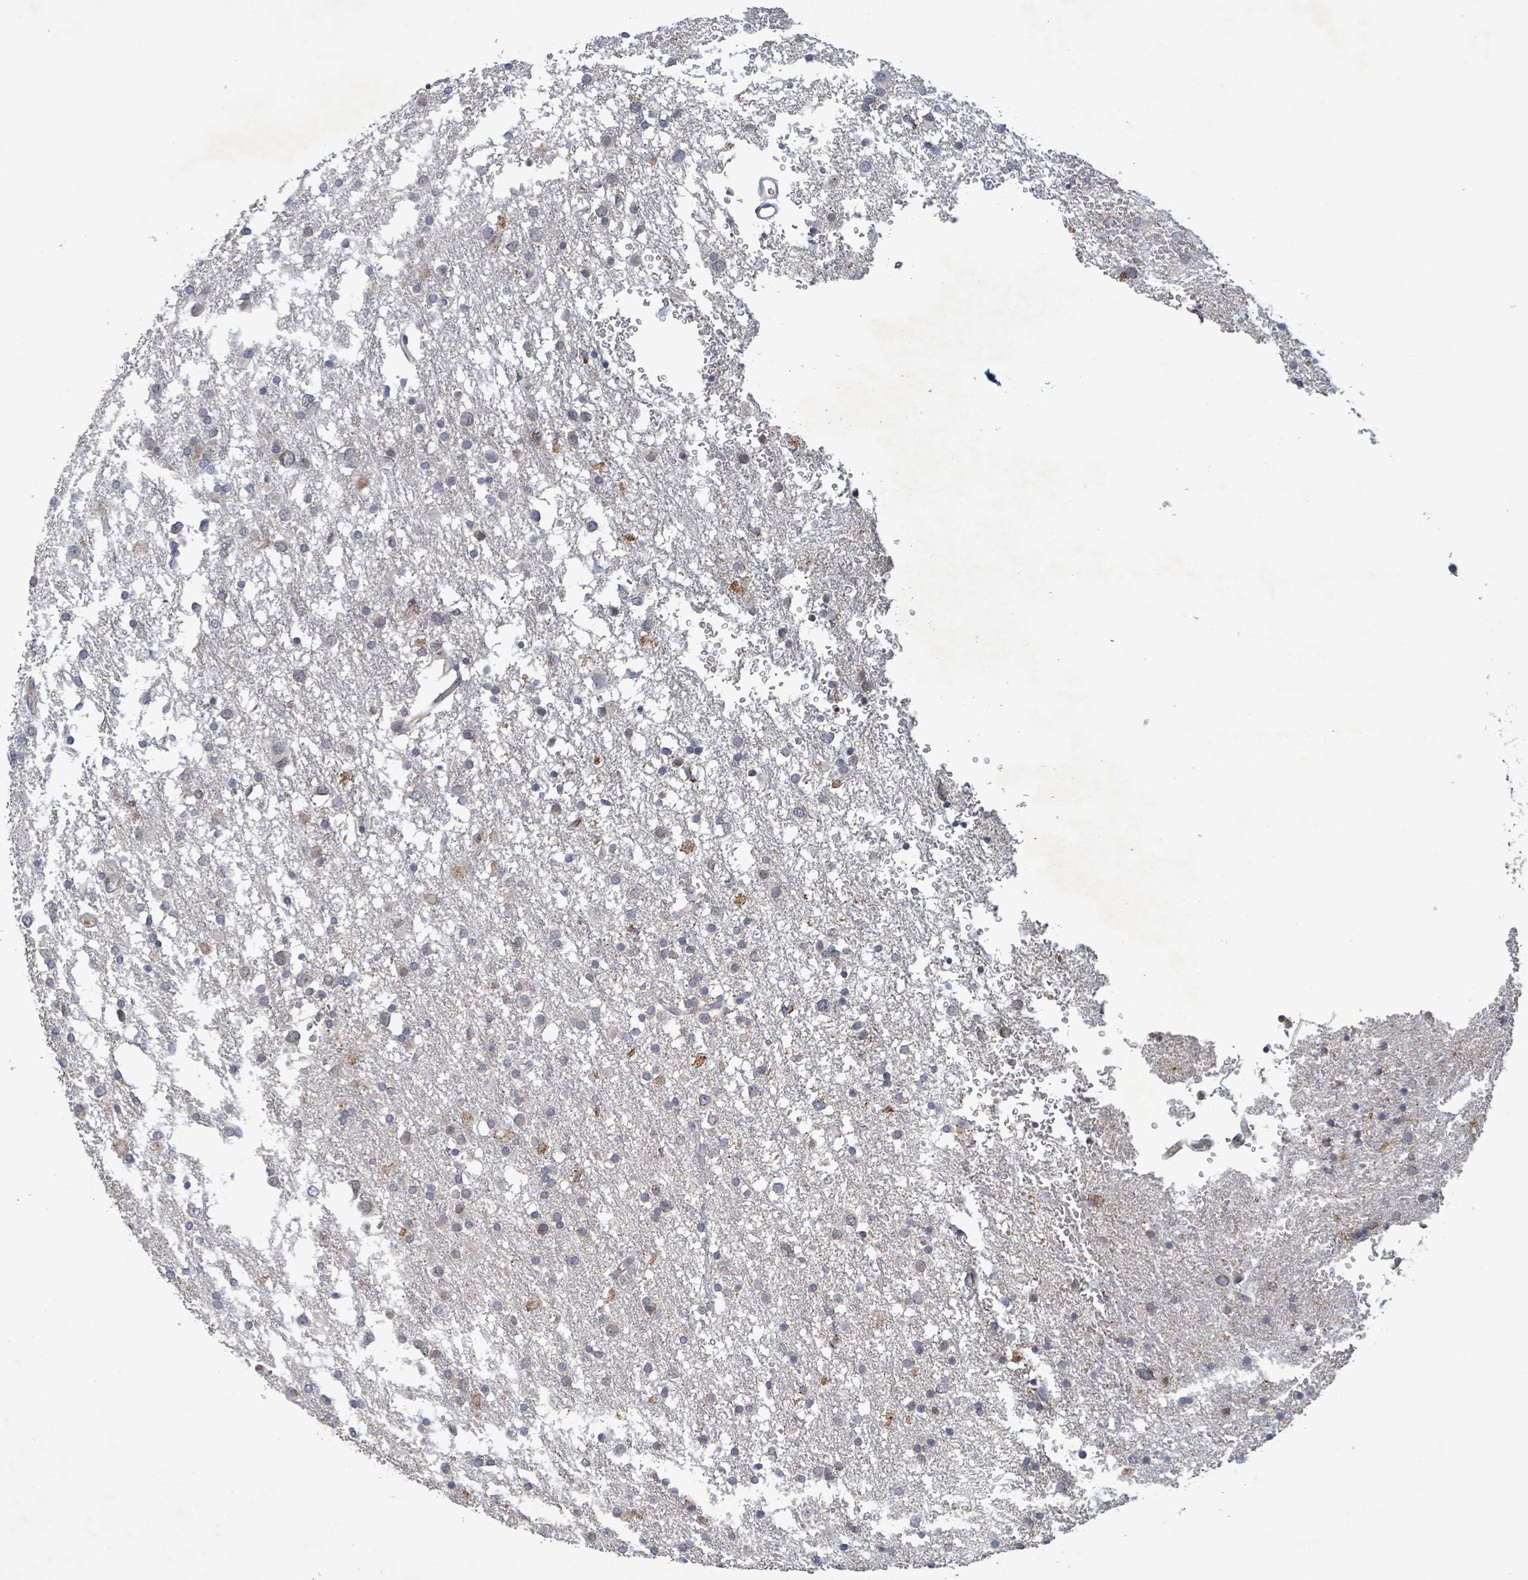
{"staining": {"intensity": "negative", "quantity": "none", "location": "none"}, "tissue": "glioma", "cell_type": "Tumor cells", "image_type": "cancer", "snomed": [{"axis": "morphology", "description": "Glioma, malignant, Low grade"}, {"axis": "topography", "description": "Brain"}], "caption": "DAB immunohistochemical staining of human glioma displays no significant positivity in tumor cells.", "gene": "GRM8", "patient": {"sex": "female", "age": 32}}